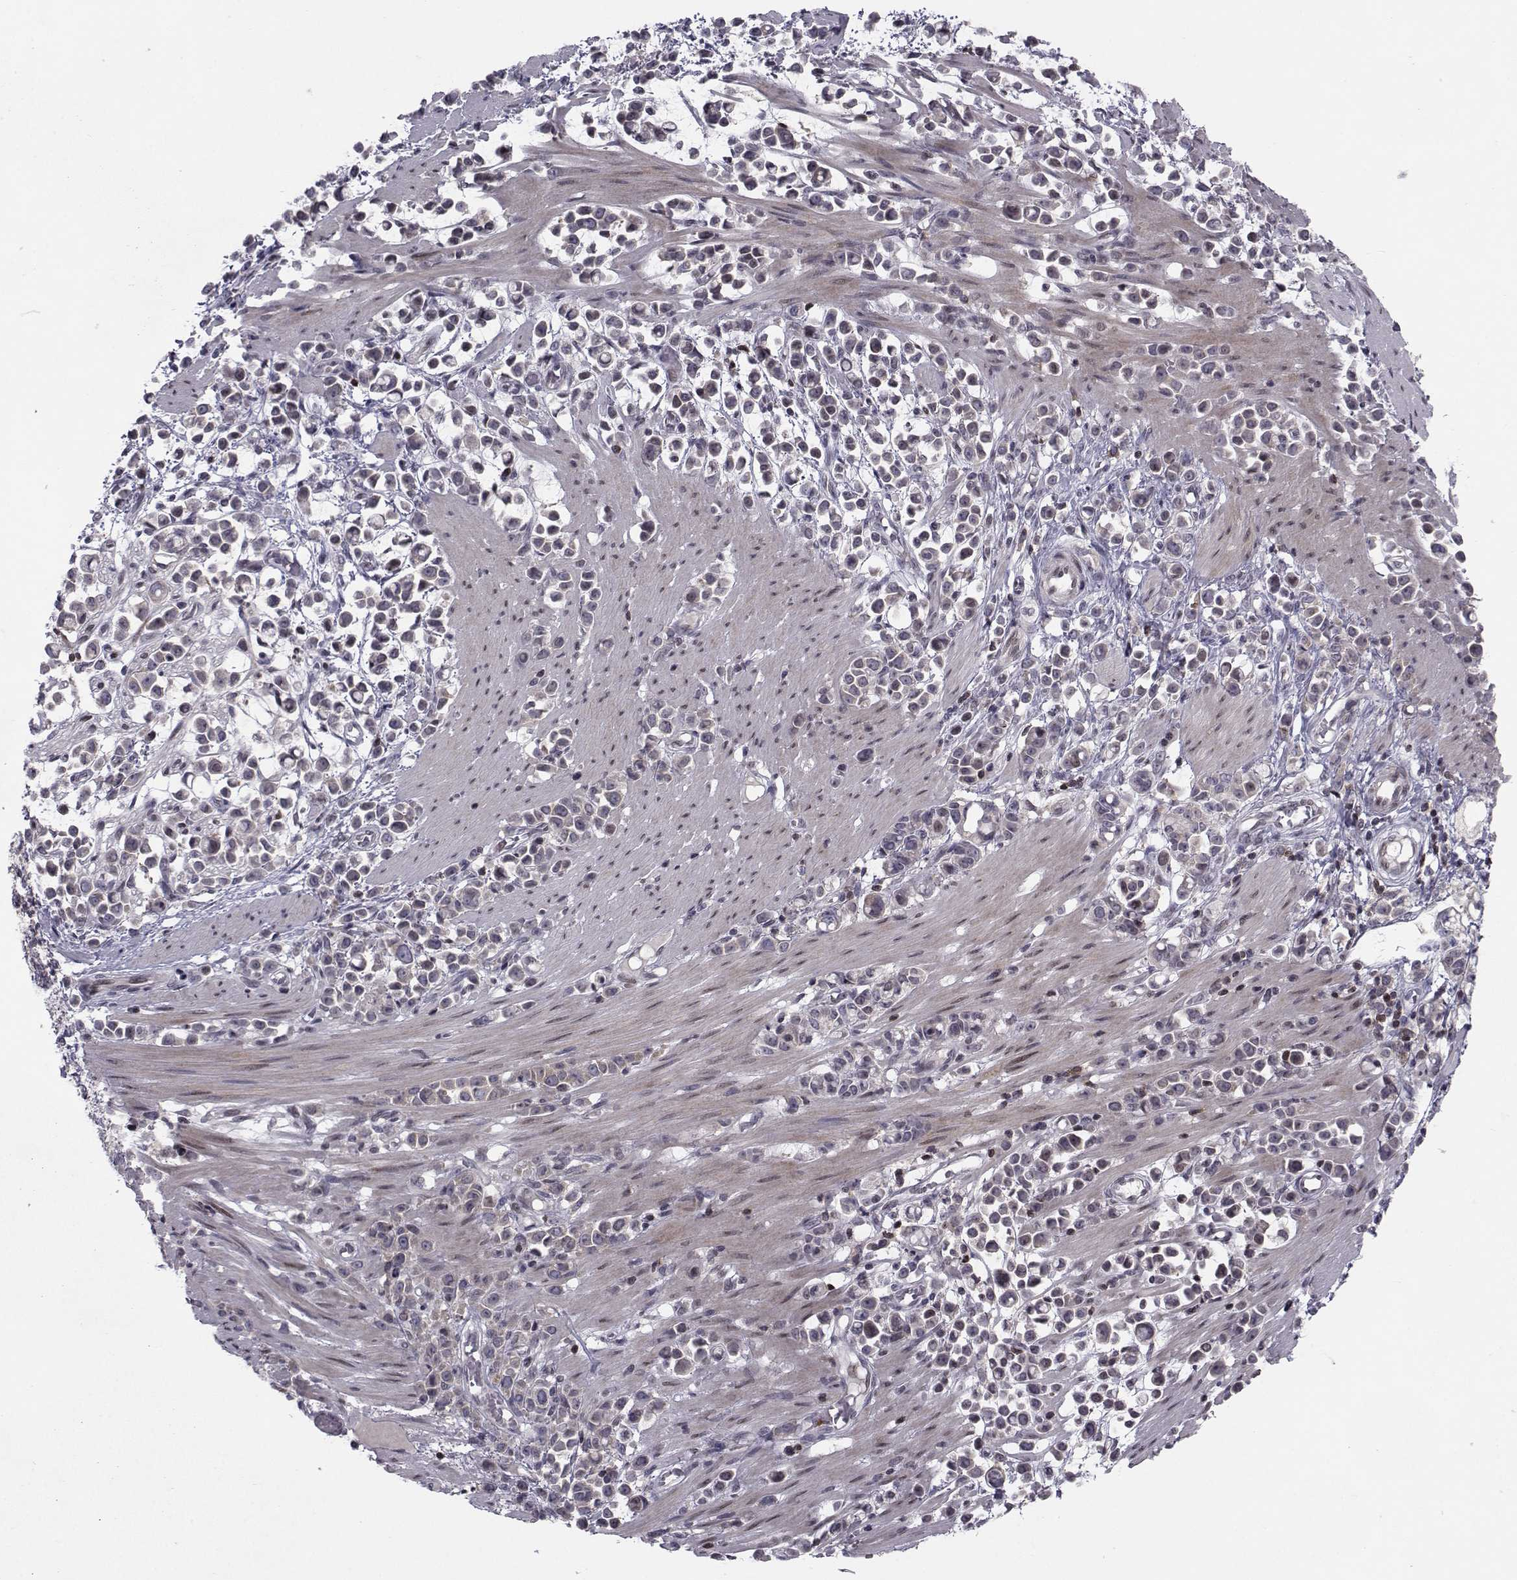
{"staining": {"intensity": "weak", "quantity": "<25%", "location": "cytoplasmic/membranous"}, "tissue": "stomach cancer", "cell_type": "Tumor cells", "image_type": "cancer", "snomed": [{"axis": "morphology", "description": "Adenocarcinoma, NOS"}, {"axis": "topography", "description": "Stomach"}], "caption": "A histopathology image of human adenocarcinoma (stomach) is negative for staining in tumor cells. (DAB IHC, high magnification).", "gene": "PCP4L1", "patient": {"sex": "male", "age": 82}}